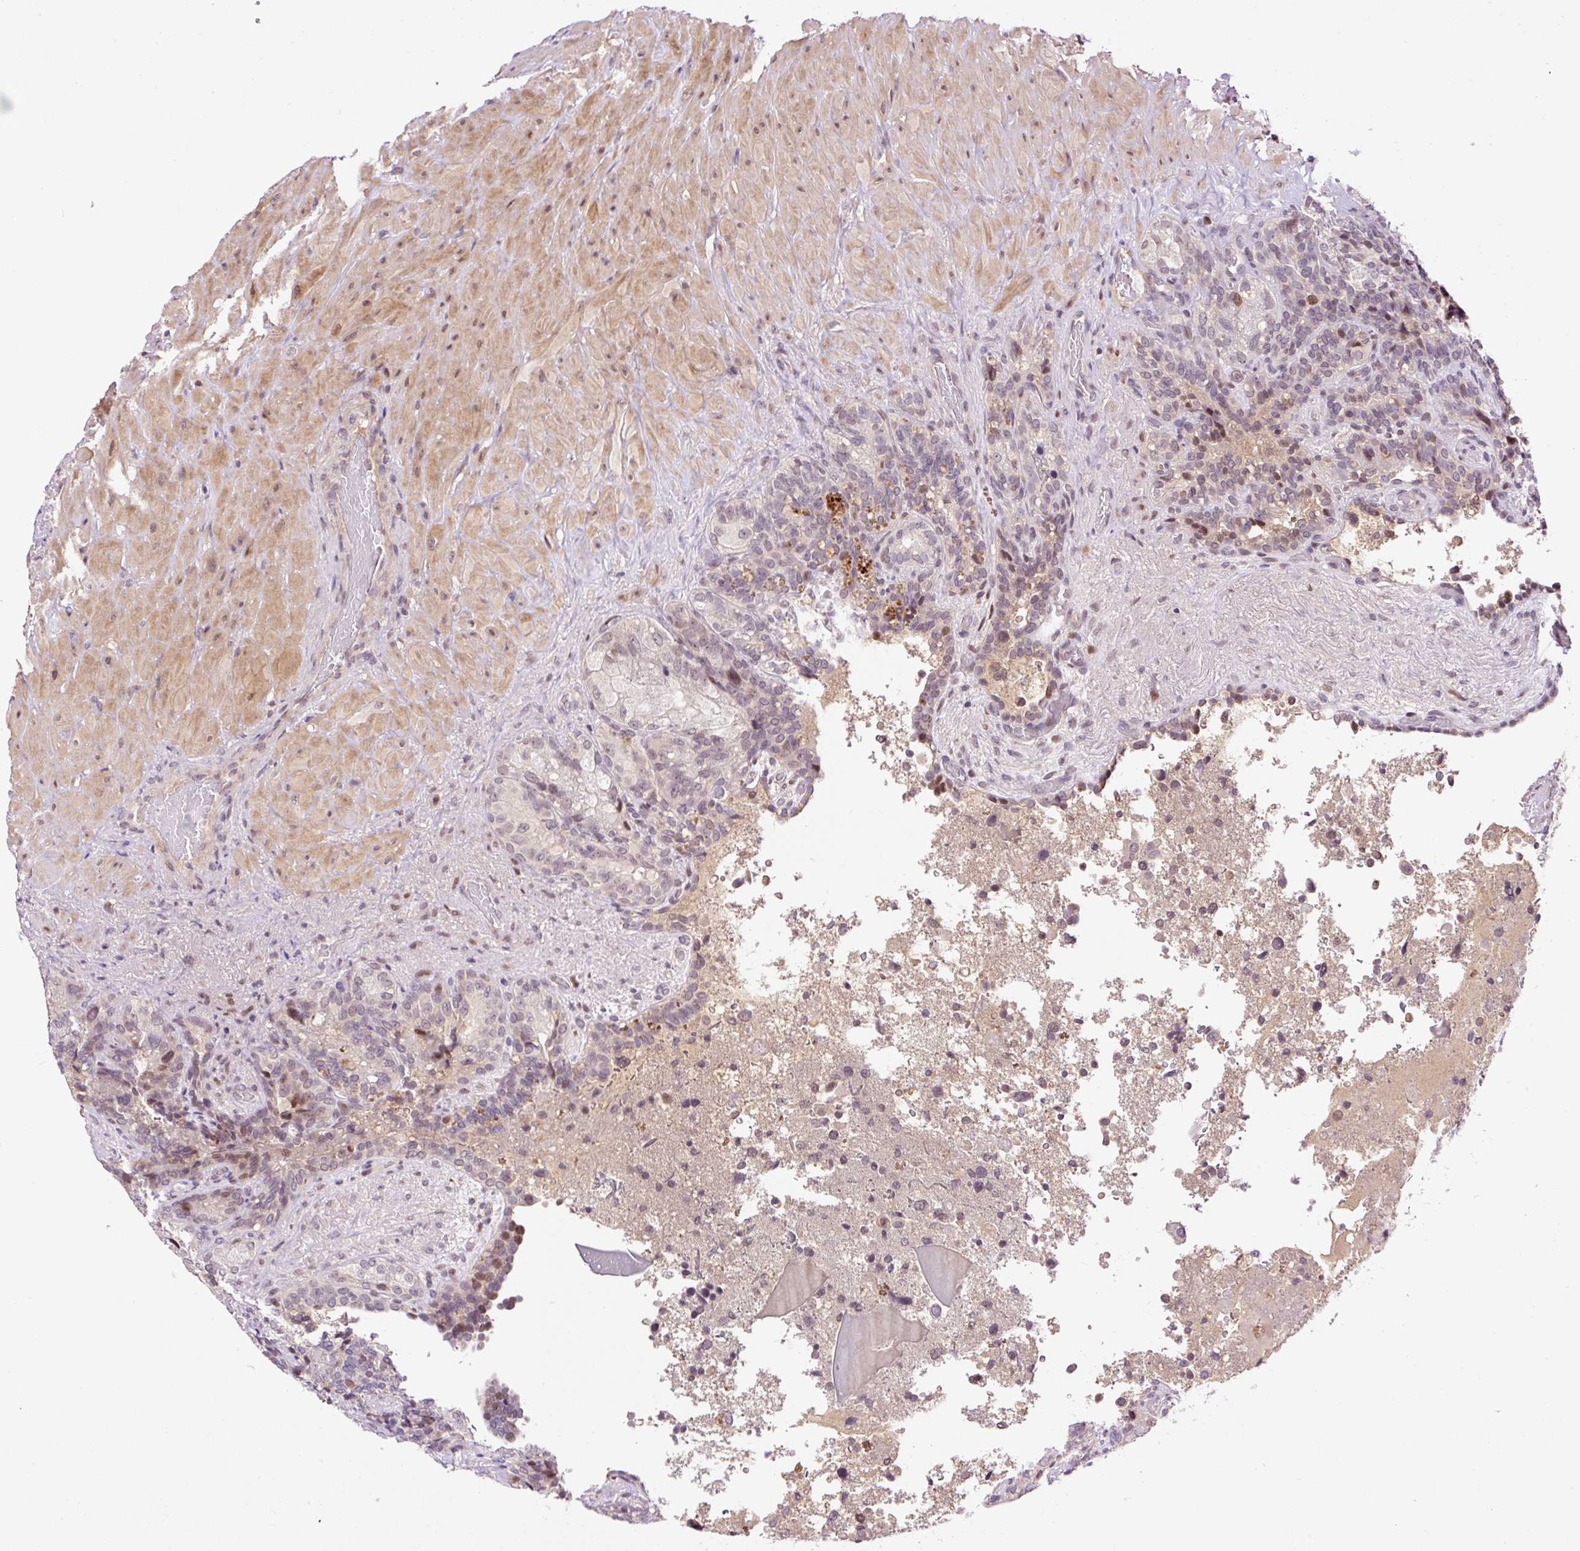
{"staining": {"intensity": "negative", "quantity": "none", "location": "none"}, "tissue": "seminal vesicle", "cell_type": "Glandular cells", "image_type": "normal", "snomed": [{"axis": "morphology", "description": "Normal tissue, NOS"}, {"axis": "topography", "description": "Seminal veicle"}], "caption": "An IHC image of unremarkable seminal vesicle is shown. There is no staining in glandular cells of seminal vesicle.", "gene": "DPPA4", "patient": {"sex": "male", "age": 69}}